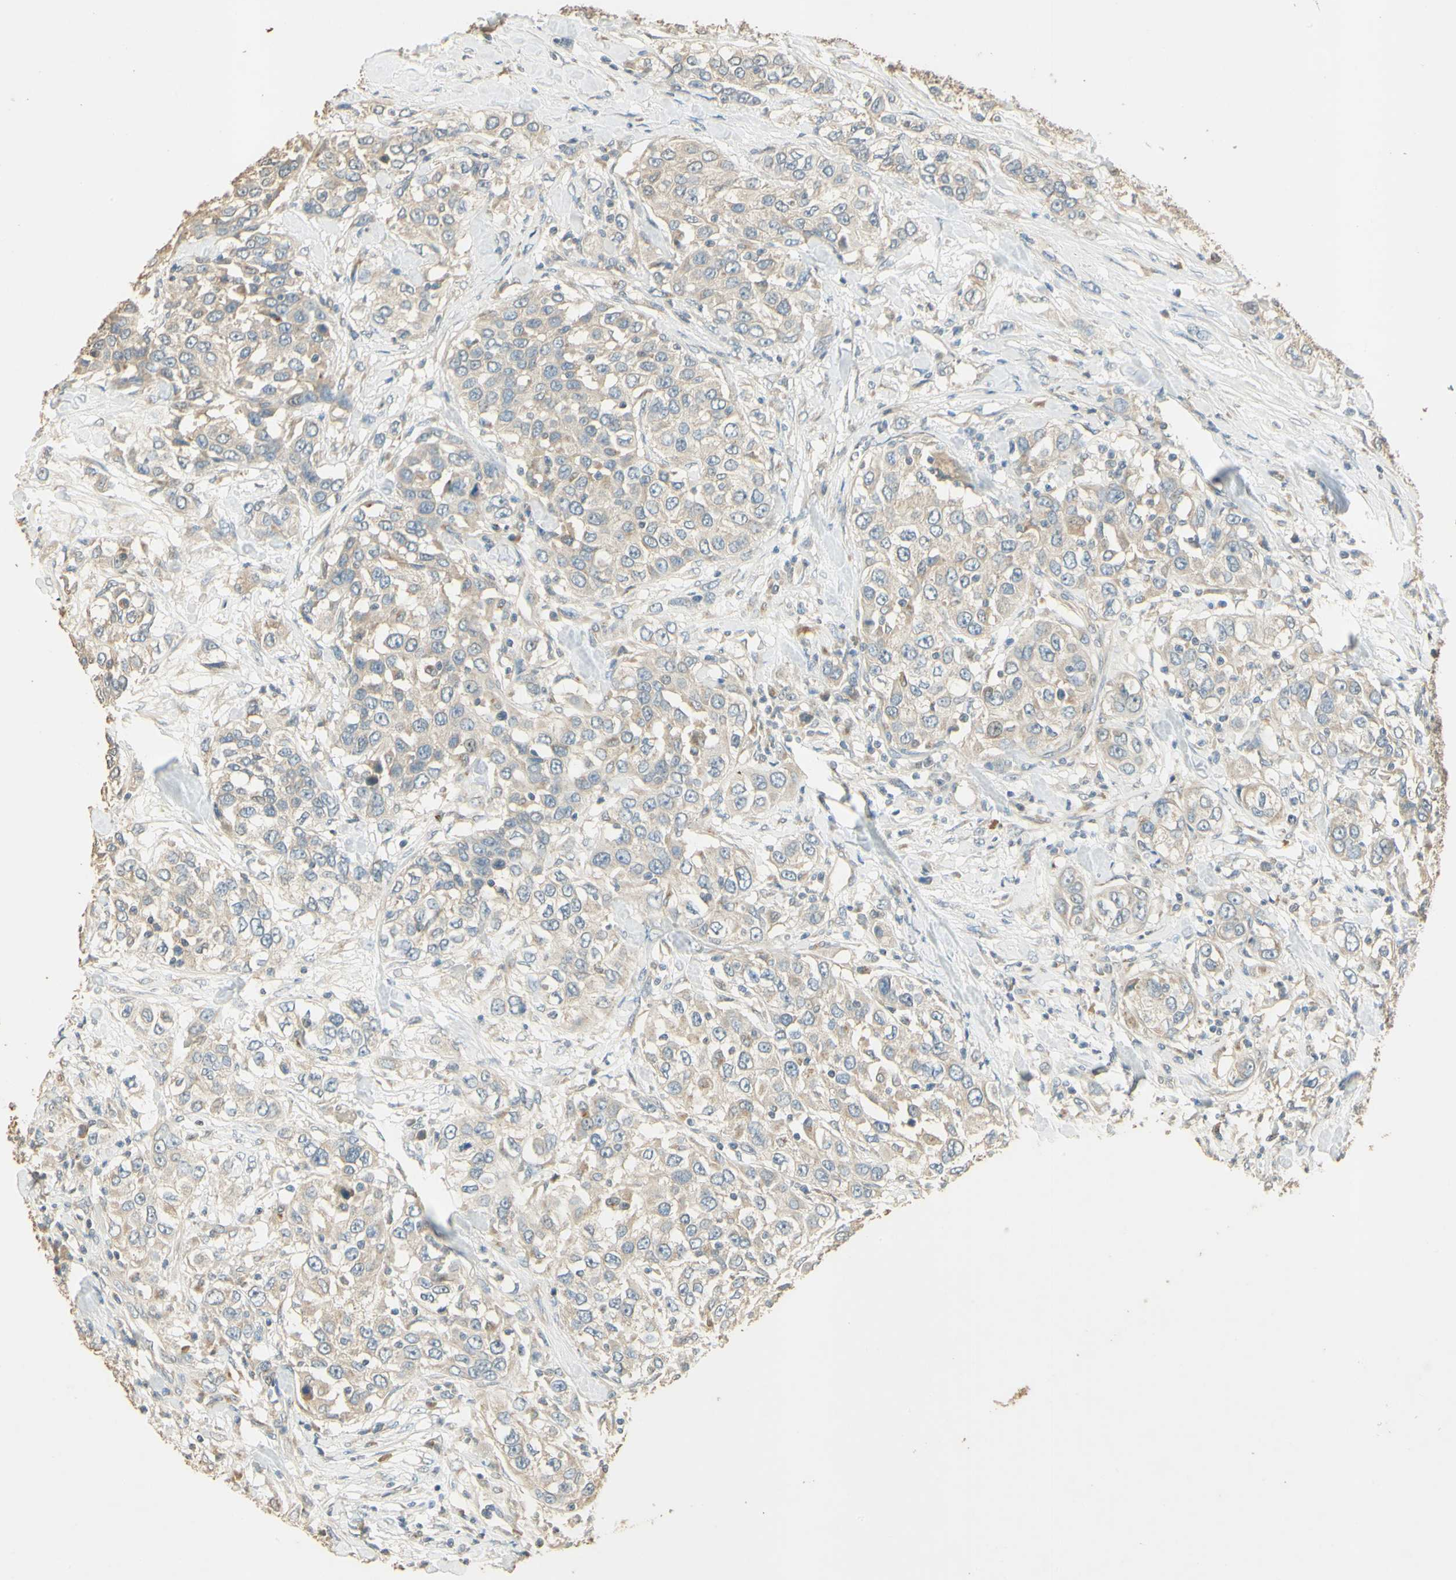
{"staining": {"intensity": "weak", "quantity": "25%-75%", "location": "cytoplasmic/membranous"}, "tissue": "urothelial cancer", "cell_type": "Tumor cells", "image_type": "cancer", "snomed": [{"axis": "morphology", "description": "Urothelial carcinoma, High grade"}, {"axis": "topography", "description": "Urinary bladder"}], "caption": "Tumor cells demonstrate low levels of weak cytoplasmic/membranous expression in about 25%-75% of cells in urothelial cancer. (DAB (3,3'-diaminobenzidine) IHC with brightfield microscopy, high magnification).", "gene": "UXS1", "patient": {"sex": "female", "age": 80}}